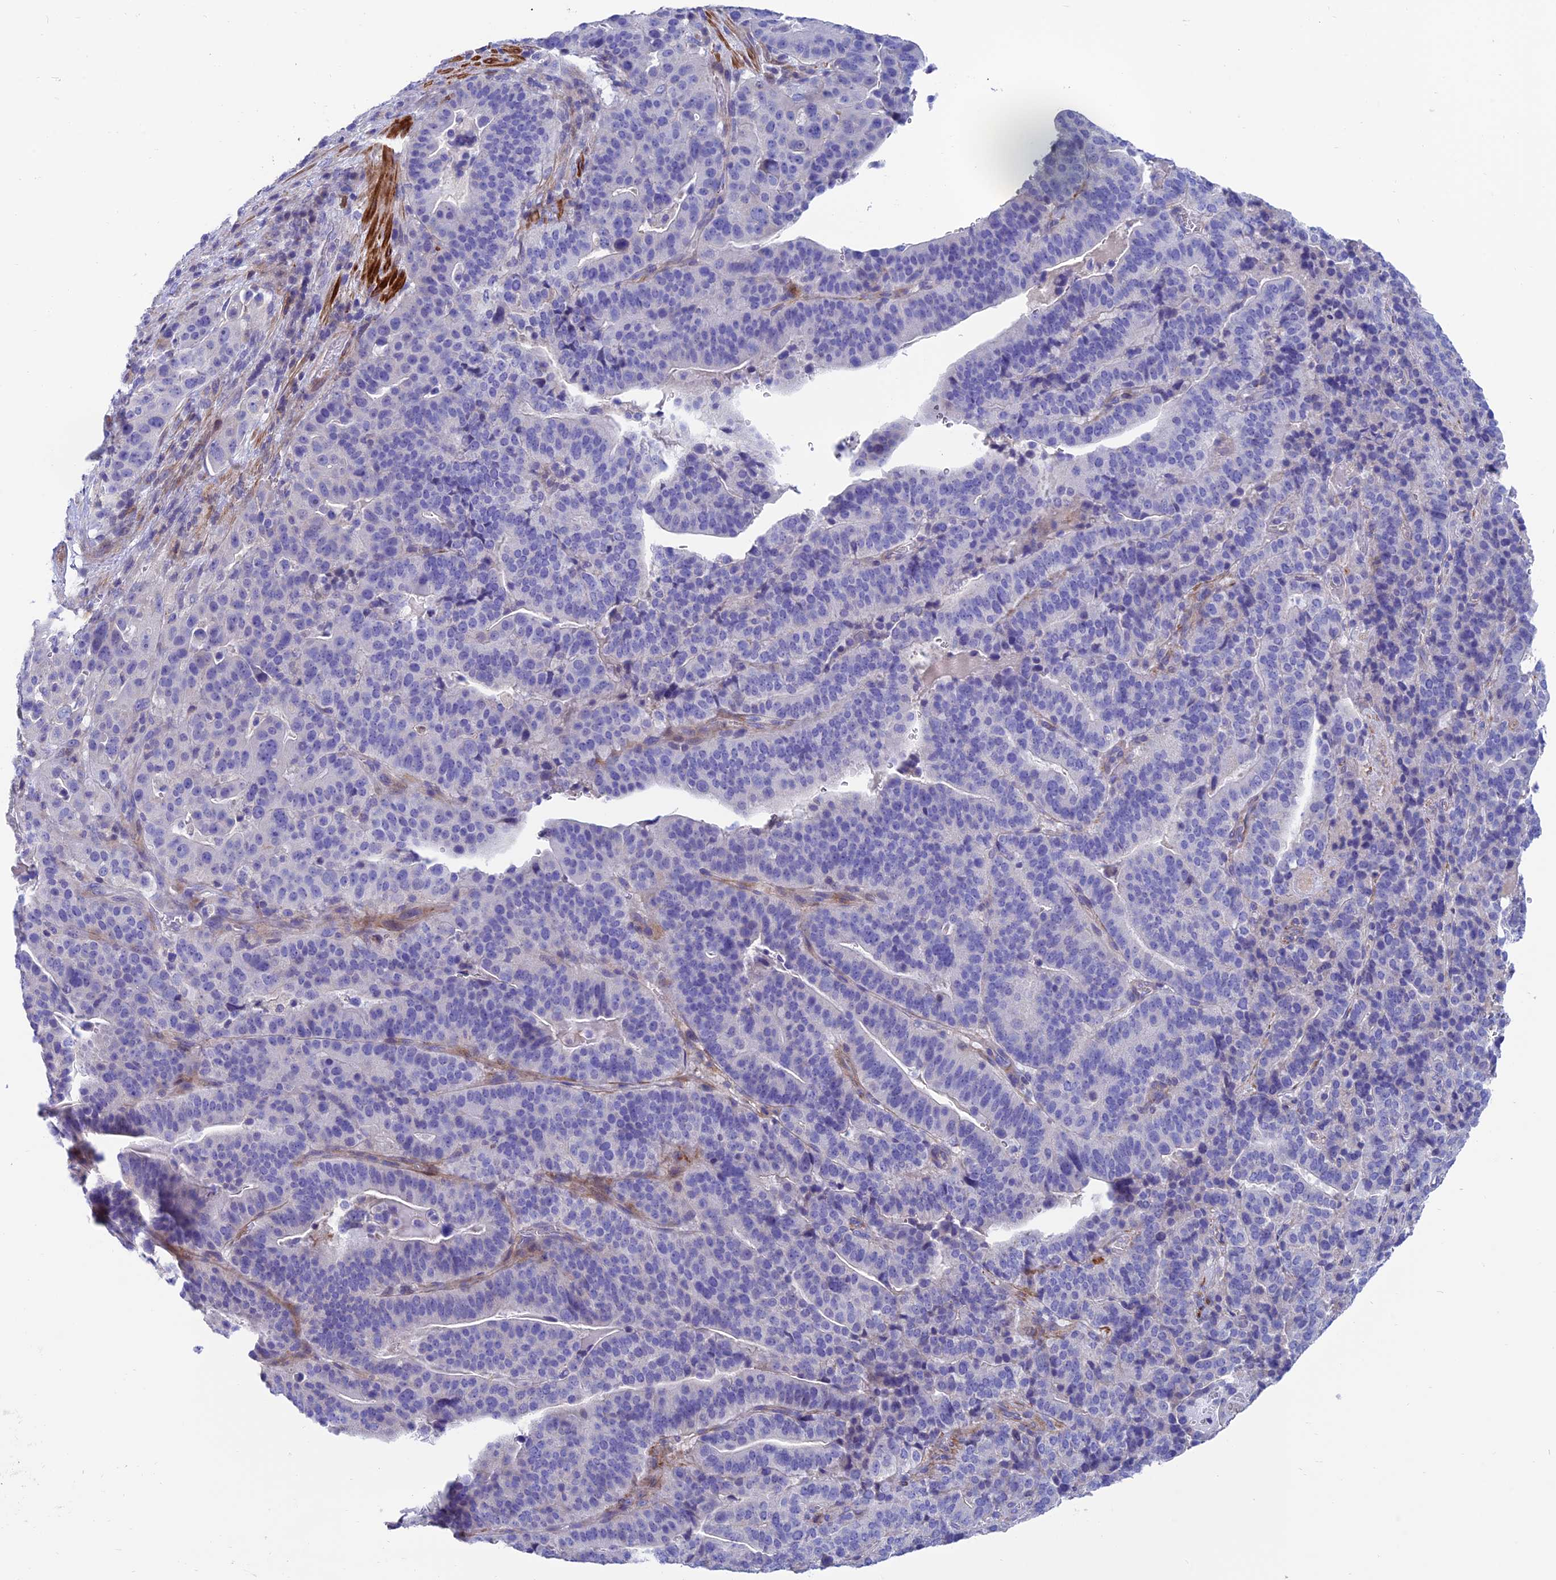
{"staining": {"intensity": "negative", "quantity": "none", "location": "none"}, "tissue": "stomach cancer", "cell_type": "Tumor cells", "image_type": "cancer", "snomed": [{"axis": "morphology", "description": "Adenocarcinoma, NOS"}, {"axis": "topography", "description": "Stomach"}], "caption": "DAB immunohistochemical staining of human stomach cancer (adenocarcinoma) exhibits no significant staining in tumor cells.", "gene": "FAM178B", "patient": {"sex": "male", "age": 48}}